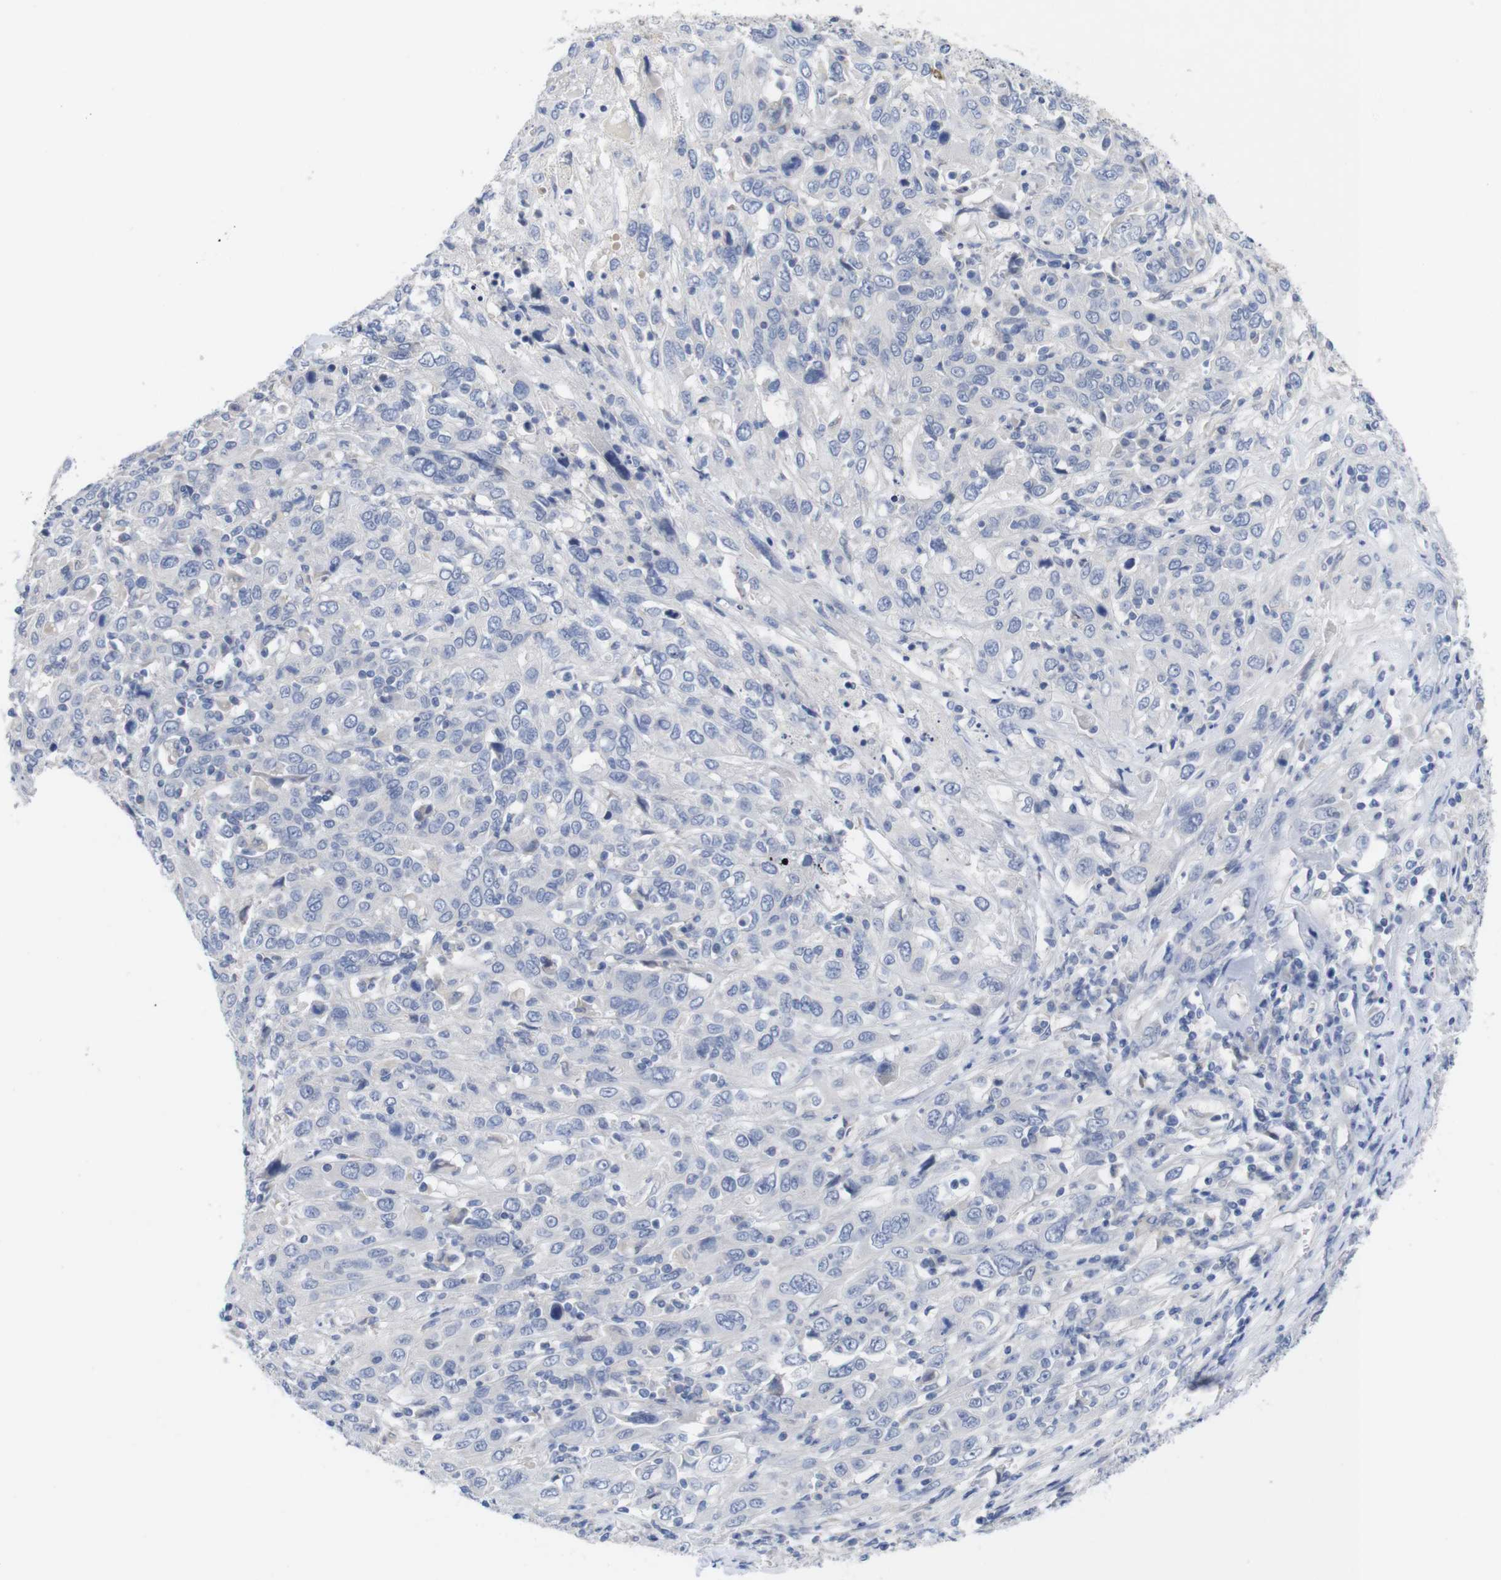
{"staining": {"intensity": "negative", "quantity": "none", "location": "none"}, "tissue": "cervical cancer", "cell_type": "Tumor cells", "image_type": "cancer", "snomed": [{"axis": "morphology", "description": "Squamous cell carcinoma, NOS"}, {"axis": "topography", "description": "Cervix"}], "caption": "High power microscopy image of an IHC histopathology image of cervical squamous cell carcinoma, revealing no significant positivity in tumor cells.", "gene": "TNNI3", "patient": {"sex": "female", "age": 46}}